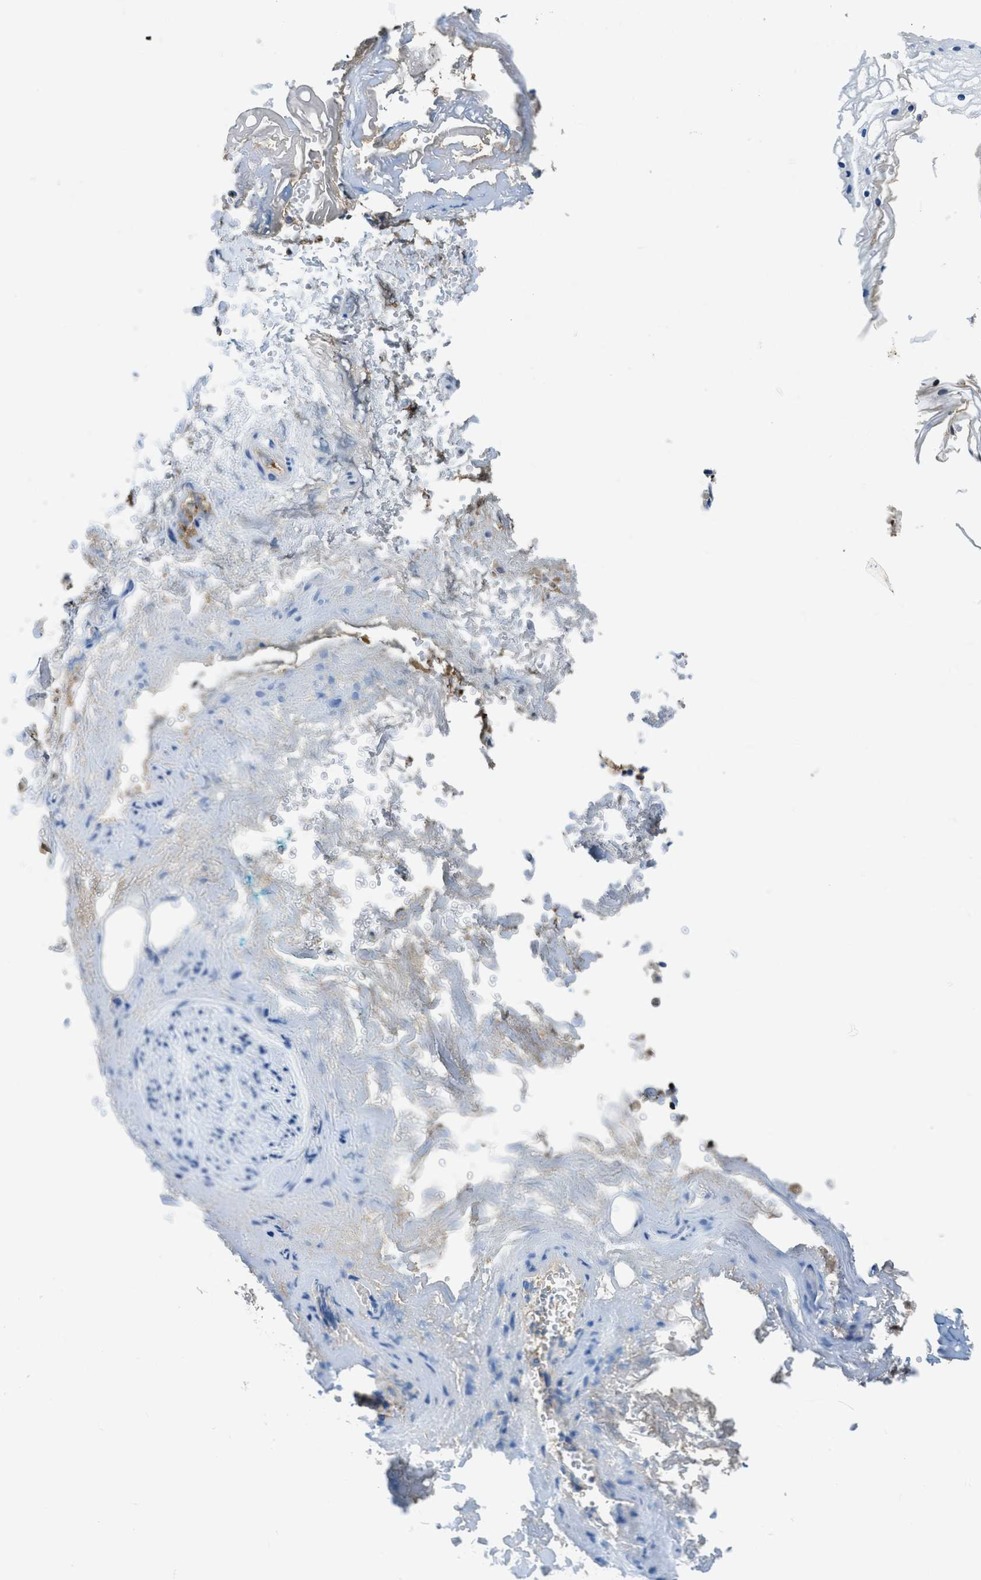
{"staining": {"intensity": "negative", "quantity": "none", "location": "none"}, "tissue": "vagina", "cell_type": "Squamous epithelial cells", "image_type": "normal", "snomed": [{"axis": "morphology", "description": "Normal tissue, NOS"}, {"axis": "topography", "description": "Vagina"}], "caption": "Protein analysis of unremarkable vagina displays no significant staining in squamous epithelial cells. The staining is performed using DAB (3,3'-diaminobenzidine) brown chromogen with nuclei counter-stained in using hematoxylin.", "gene": "TMEM186", "patient": {"sex": "female", "age": 34}}